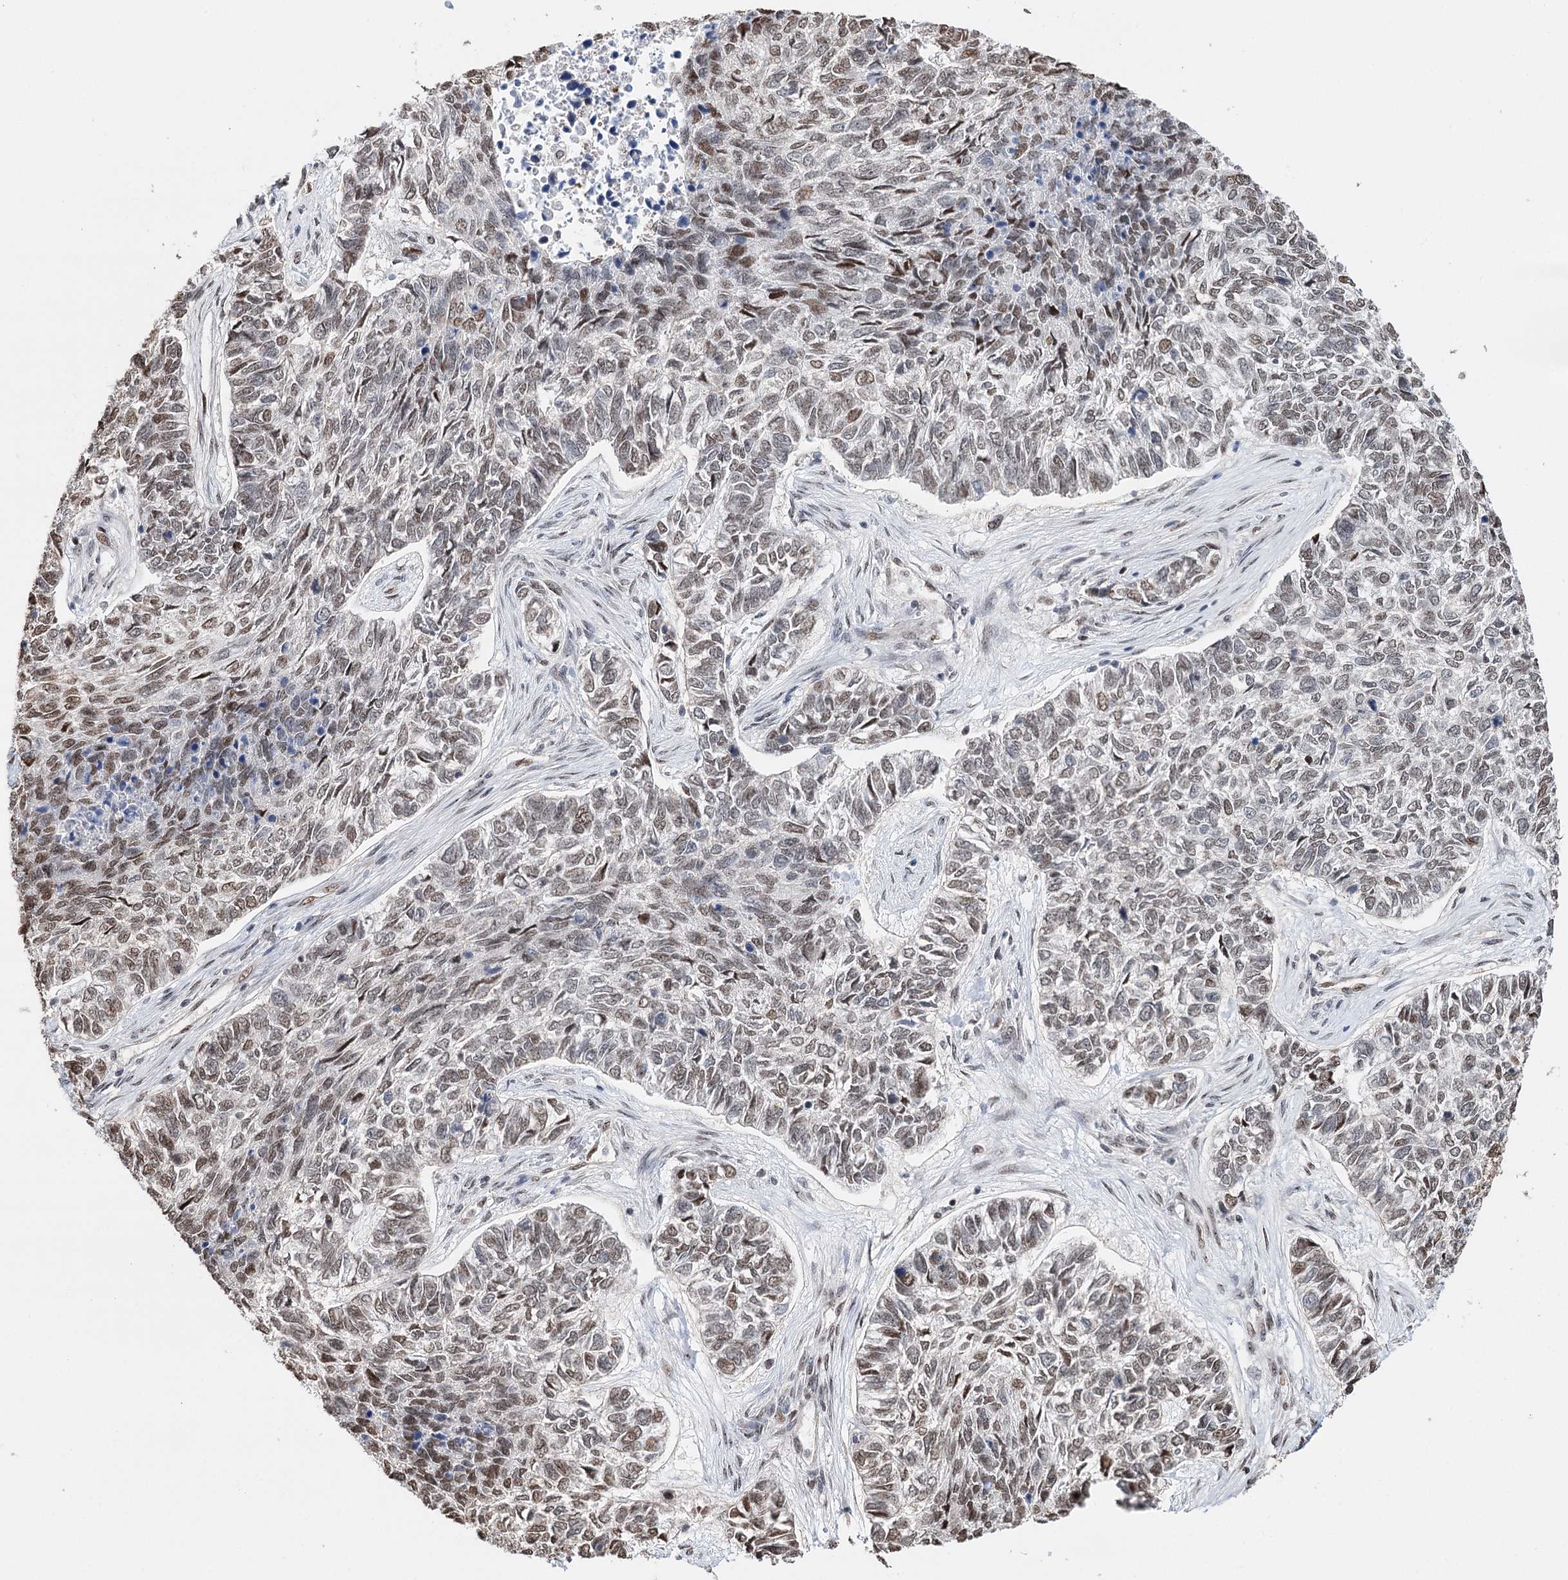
{"staining": {"intensity": "moderate", "quantity": "25%-75%", "location": "nuclear"}, "tissue": "skin cancer", "cell_type": "Tumor cells", "image_type": "cancer", "snomed": [{"axis": "morphology", "description": "Basal cell carcinoma"}, {"axis": "topography", "description": "Skin"}], "caption": "The immunohistochemical stain labels moderate nuclear expression in tumor cells of skin cancer tissue.", "gene": "RPS27A", "patient": {"sex": "female", "age": 65}}